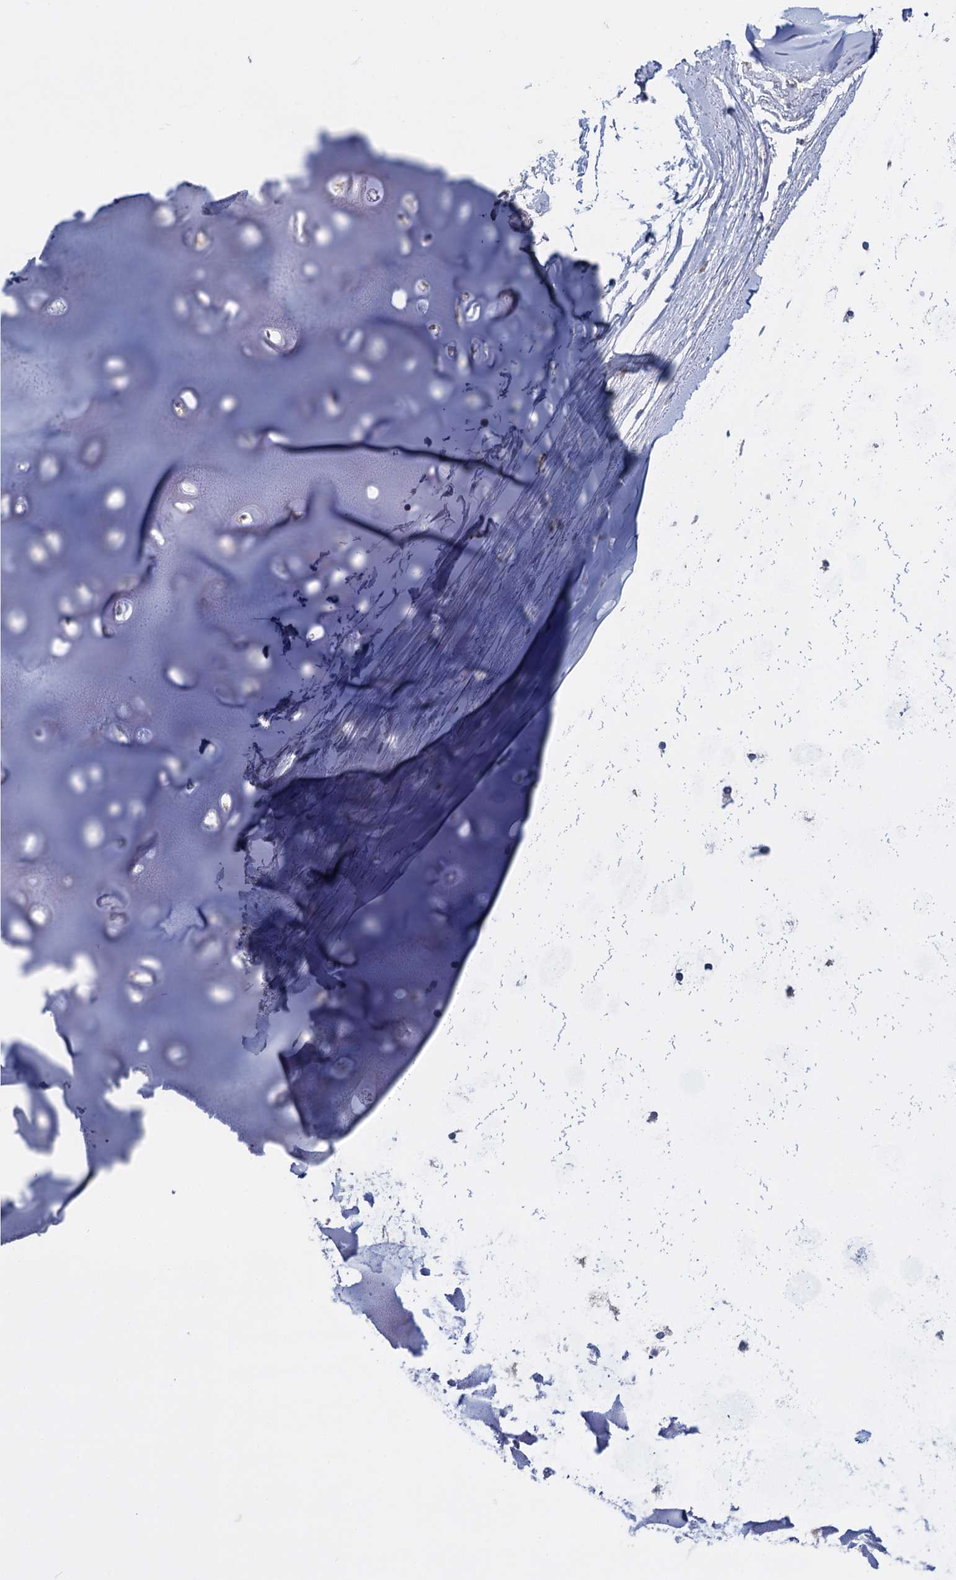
{"staining": {"intensity": "negative", "quantity": "none", "location": "none"}, "tissue": "adipose tissue", "cell_type": "Adipocytes", "image_type": "normal", "snomed": [{"axis": "morphology", "description": "Normal tissue, NOS"}, {"axis": "topography", "description": "Lymph node"}, {"axis": "topography", "description": "Bronchus"}], "caption": "DAB (3,3'-diaminobenzidine) immunohistochemical staining of unremarkable adipose tissue demonstrates no significant staining in adipocytes. (DAB immunohistochemistry (IHC) visualized using brightfield microscopy, high magnification).", "gene": "GSTM2", "patient": {"sex": "male", "age": 63}}